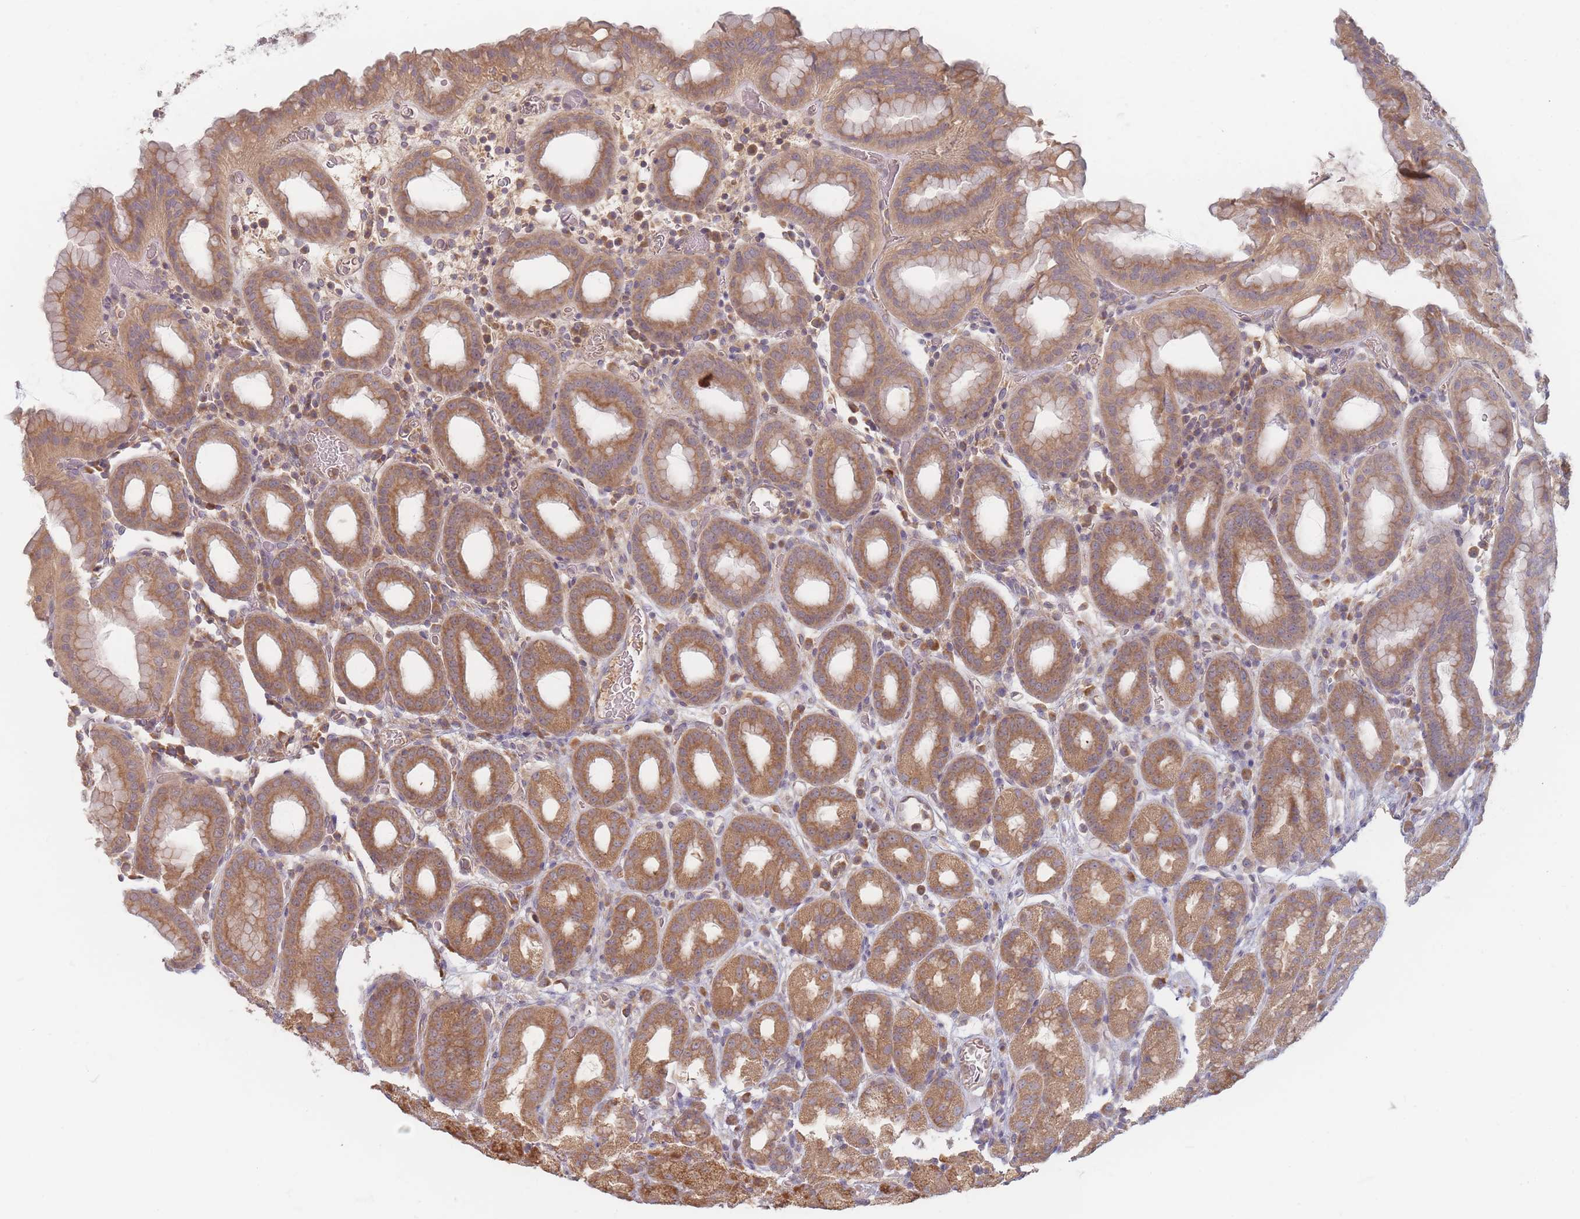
{"staining": {"intensity": "moderate", "quantity": ">75%", "location": "cytoplasmic/membranous"}, "tissue": "stomach", "cell_type": "Glandular cells", "image_type": "normal", "snomed": [{"axis": "morphology", "description": "Normal tissue, NOS"}, {"axis": "topography", "description": "Stomach, upper"}, {"axis": "topography", "description": "Stomach, lower"}, {"axis": "topography", "description": "Small intestine"}], "caption": "Protein expression analysis of normal human stomach reveals moderate cytoplasmic/membranous expression in approximately >75% of glandular cells. The protein is shown in brown color, while the nuclei are stained blue.", "gene": "SLC35F3", "patient": {"sex": "male", "age": 68}}